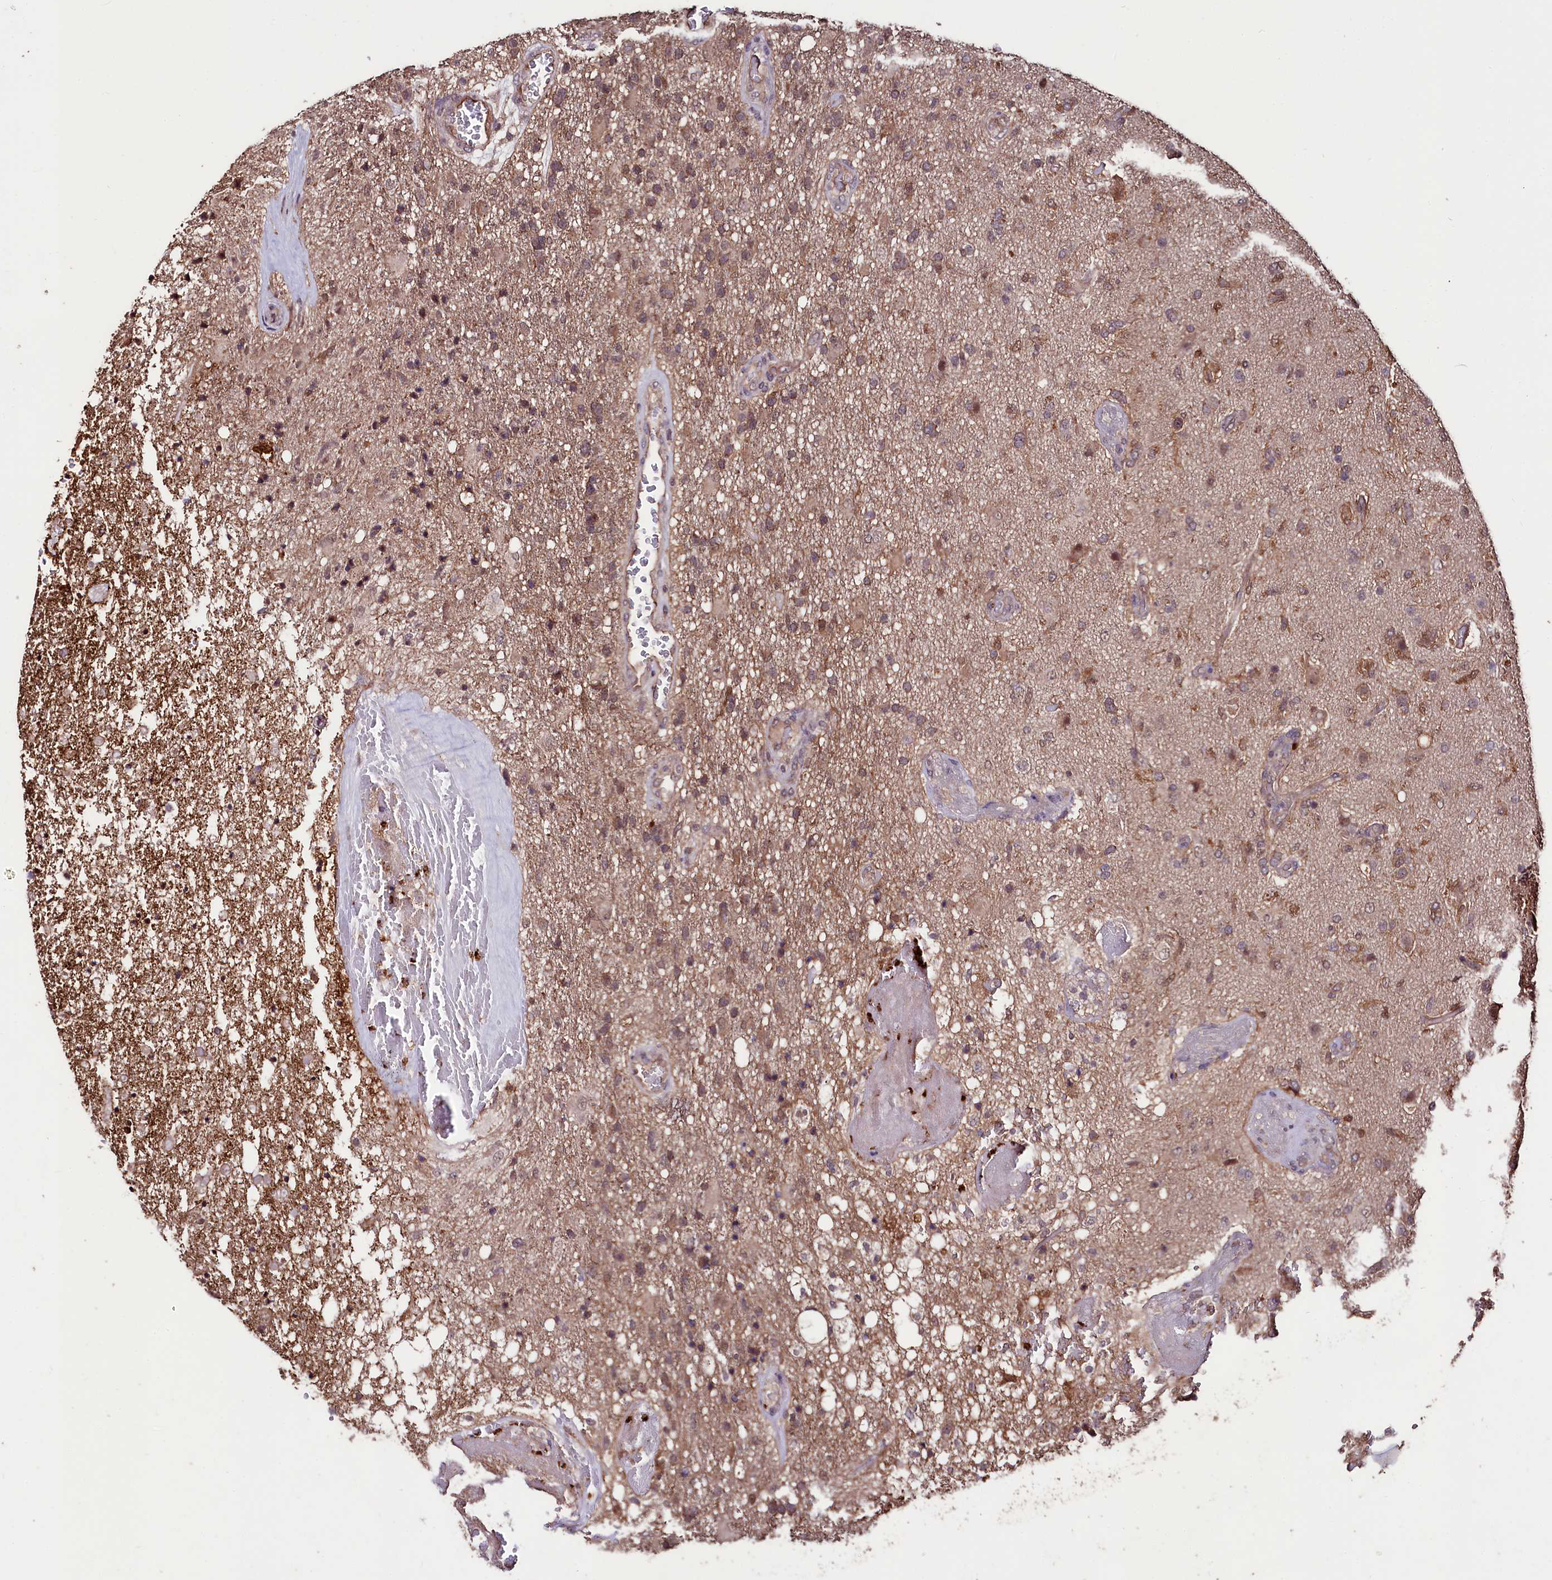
{"staining": {"intensity": "weak", "quantity": ">75%", "location": "cytoplasmic/membranous"}, "tissue": "glioma", "cell_type": "Tumor cells", "image_type": "cancer", "snomed": [{"axis": "morphology", "description": "Glioma, malignant, High grade"}, {"axis": "topography", "description": "Brain"}], "caption": "An immunohistochemistry photomicrograph of neoplastic tissue is shown. Protein staining in brown shows weak cytoplasmic/membranous positivity in malignant glioma (high-grade) within tumor cells.", "gene": "KLRB1", "patient": {"sex": "female", "age": 74}}